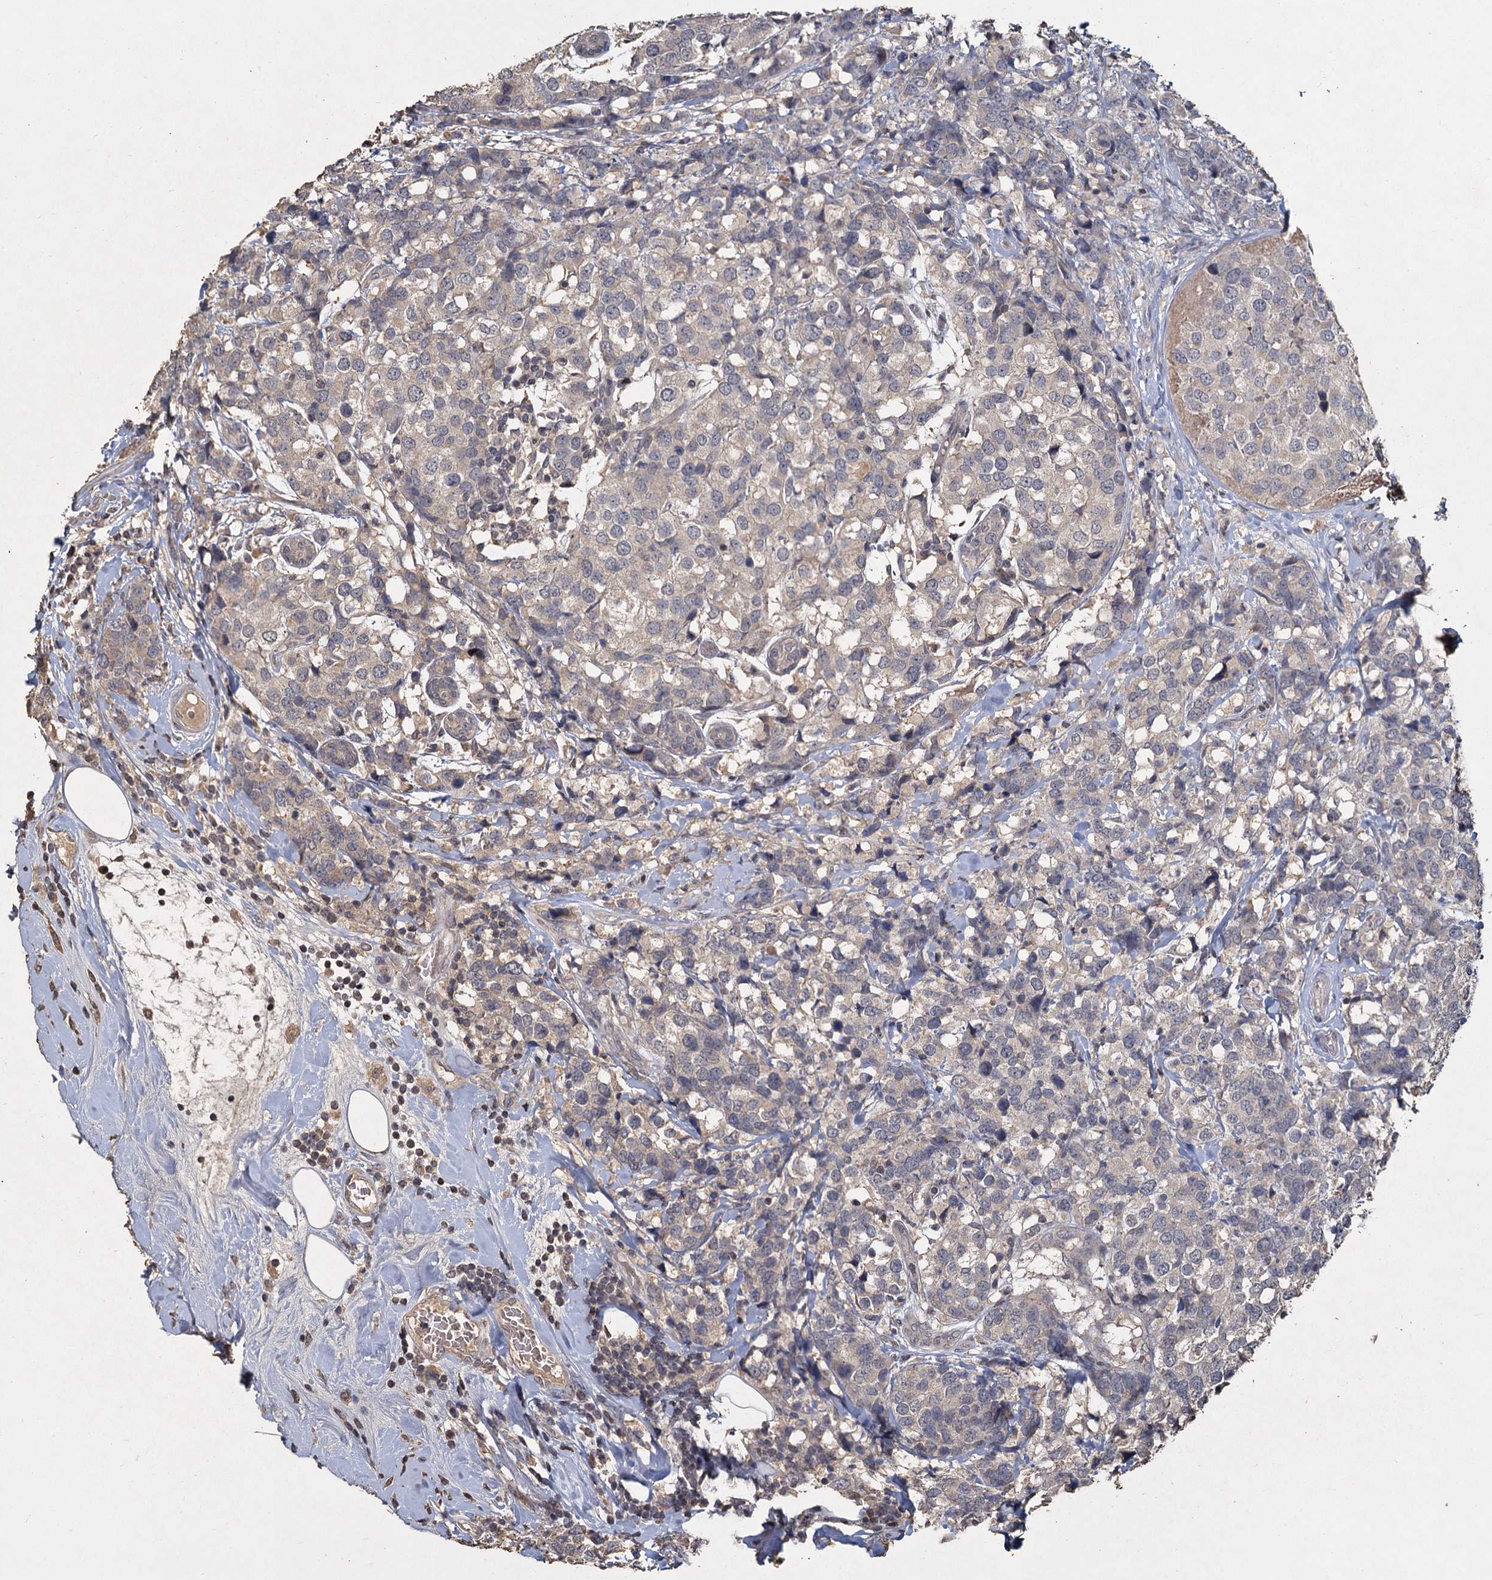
{"staining": {"intensity": "negative", "quantity": "none", "location": "none"}, "tissue": "breast cancer", "cell_type": "Tumor cells", "image_type": "cancer", "snomed": [{"axis": "morphology", "description": "Lobular carcinoma"}, {"axis": "topography", "description": "Breast"}], "caption": "This is an immunohistochemistry photomicrograph of lobular carcinoma (breast). There is no expression in tumor cells.", "gene": "CCDC61", "patient": {"sex": "female", "age": 59}}